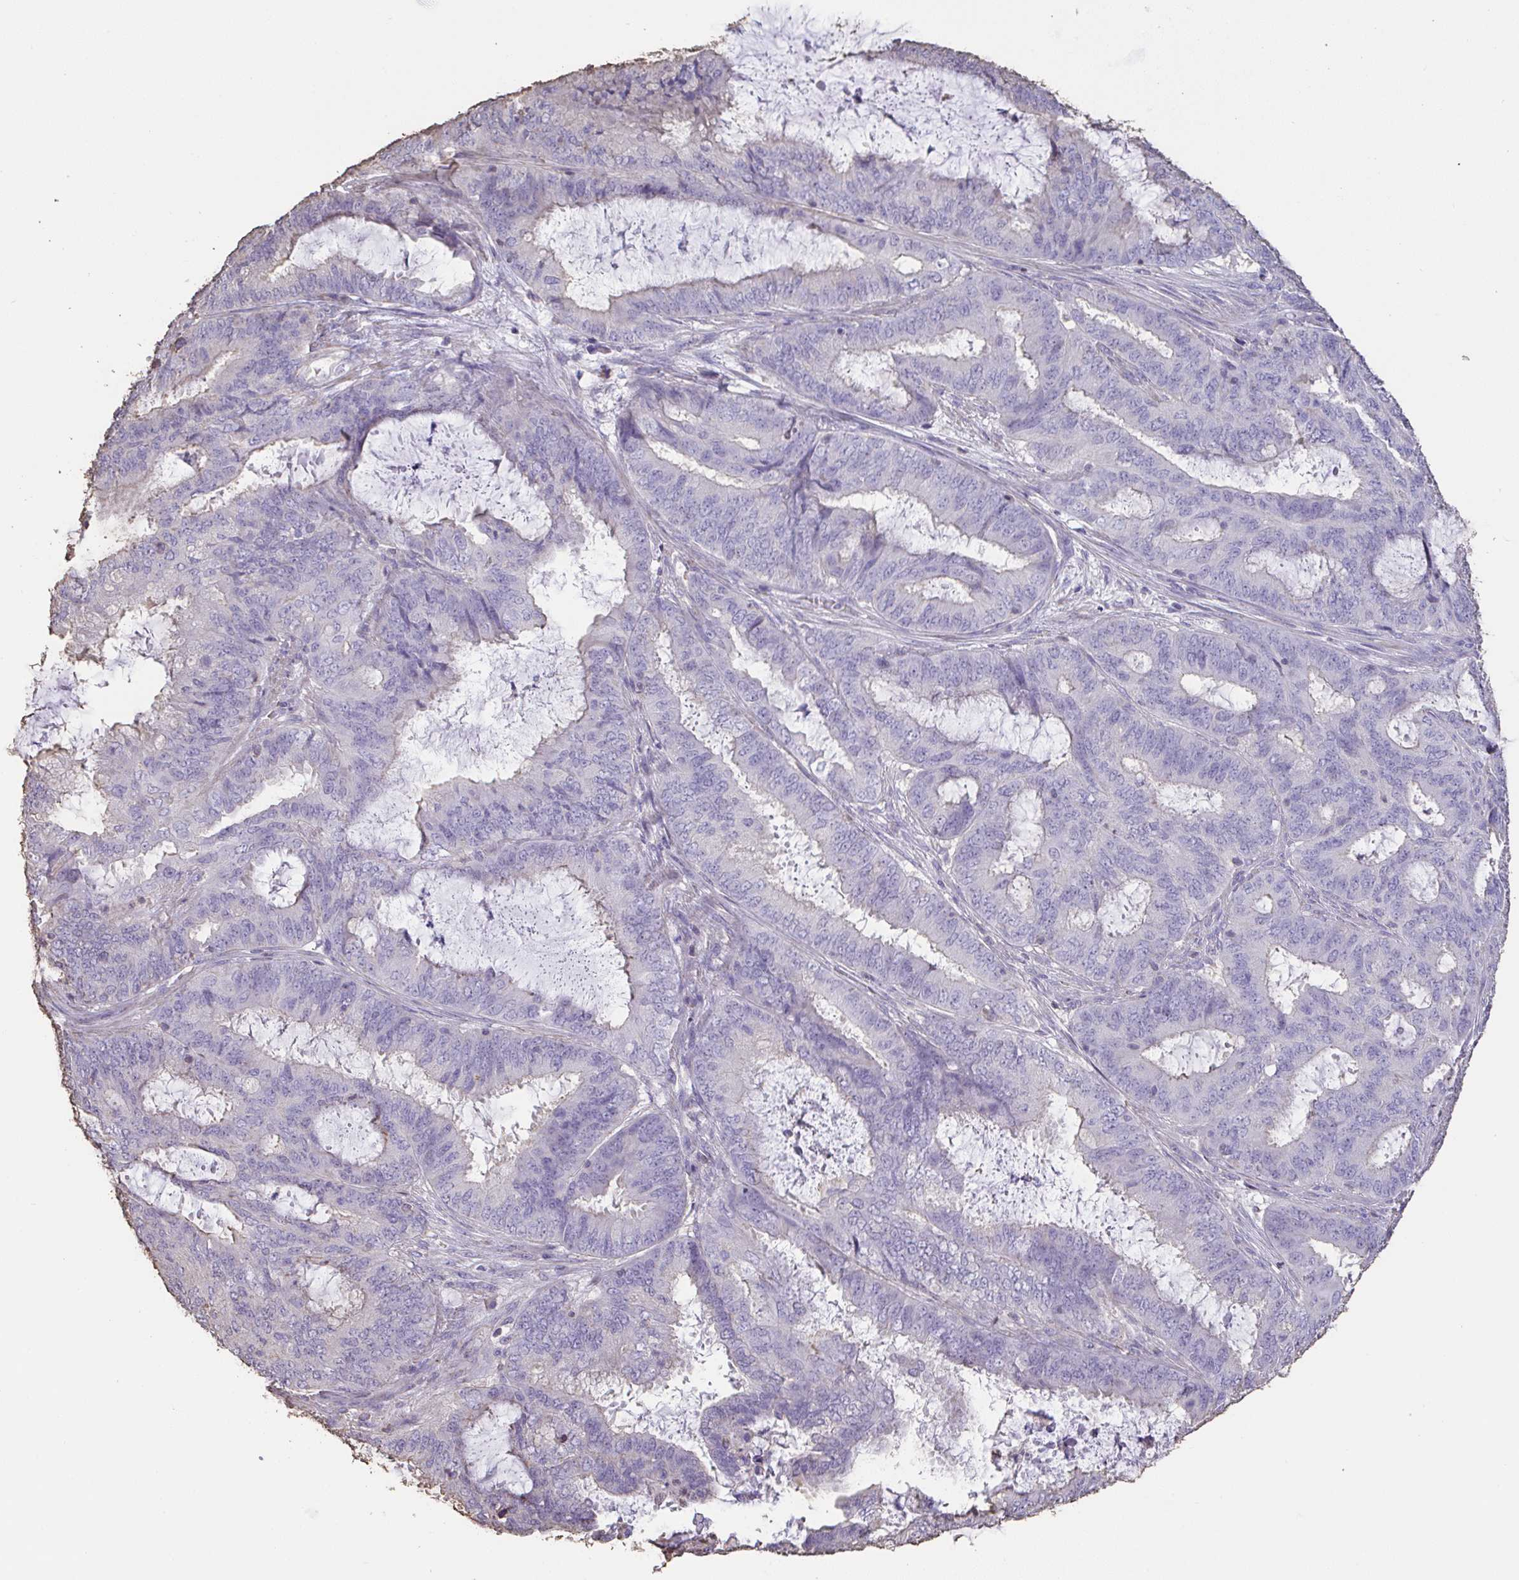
{"staining": {"intensity": "negative", "quantity": "none", "location": "none"}, "tissue": "endometrial cancer", "cell_type": "Tumor cells", "image_type": "cancer", "snomed": [{"axis": "morphology", "description": "Adenocarcinoma, NOS"}, {"axis": "topography", "description": "Endometrium"}], "caption": "Micrograph shows no protein positivity in tumor cells of endometrial cancer (adenocarcinoma) tissue.", "gene": "IL23R", "patient": {"sex": "female", "age": 51}}